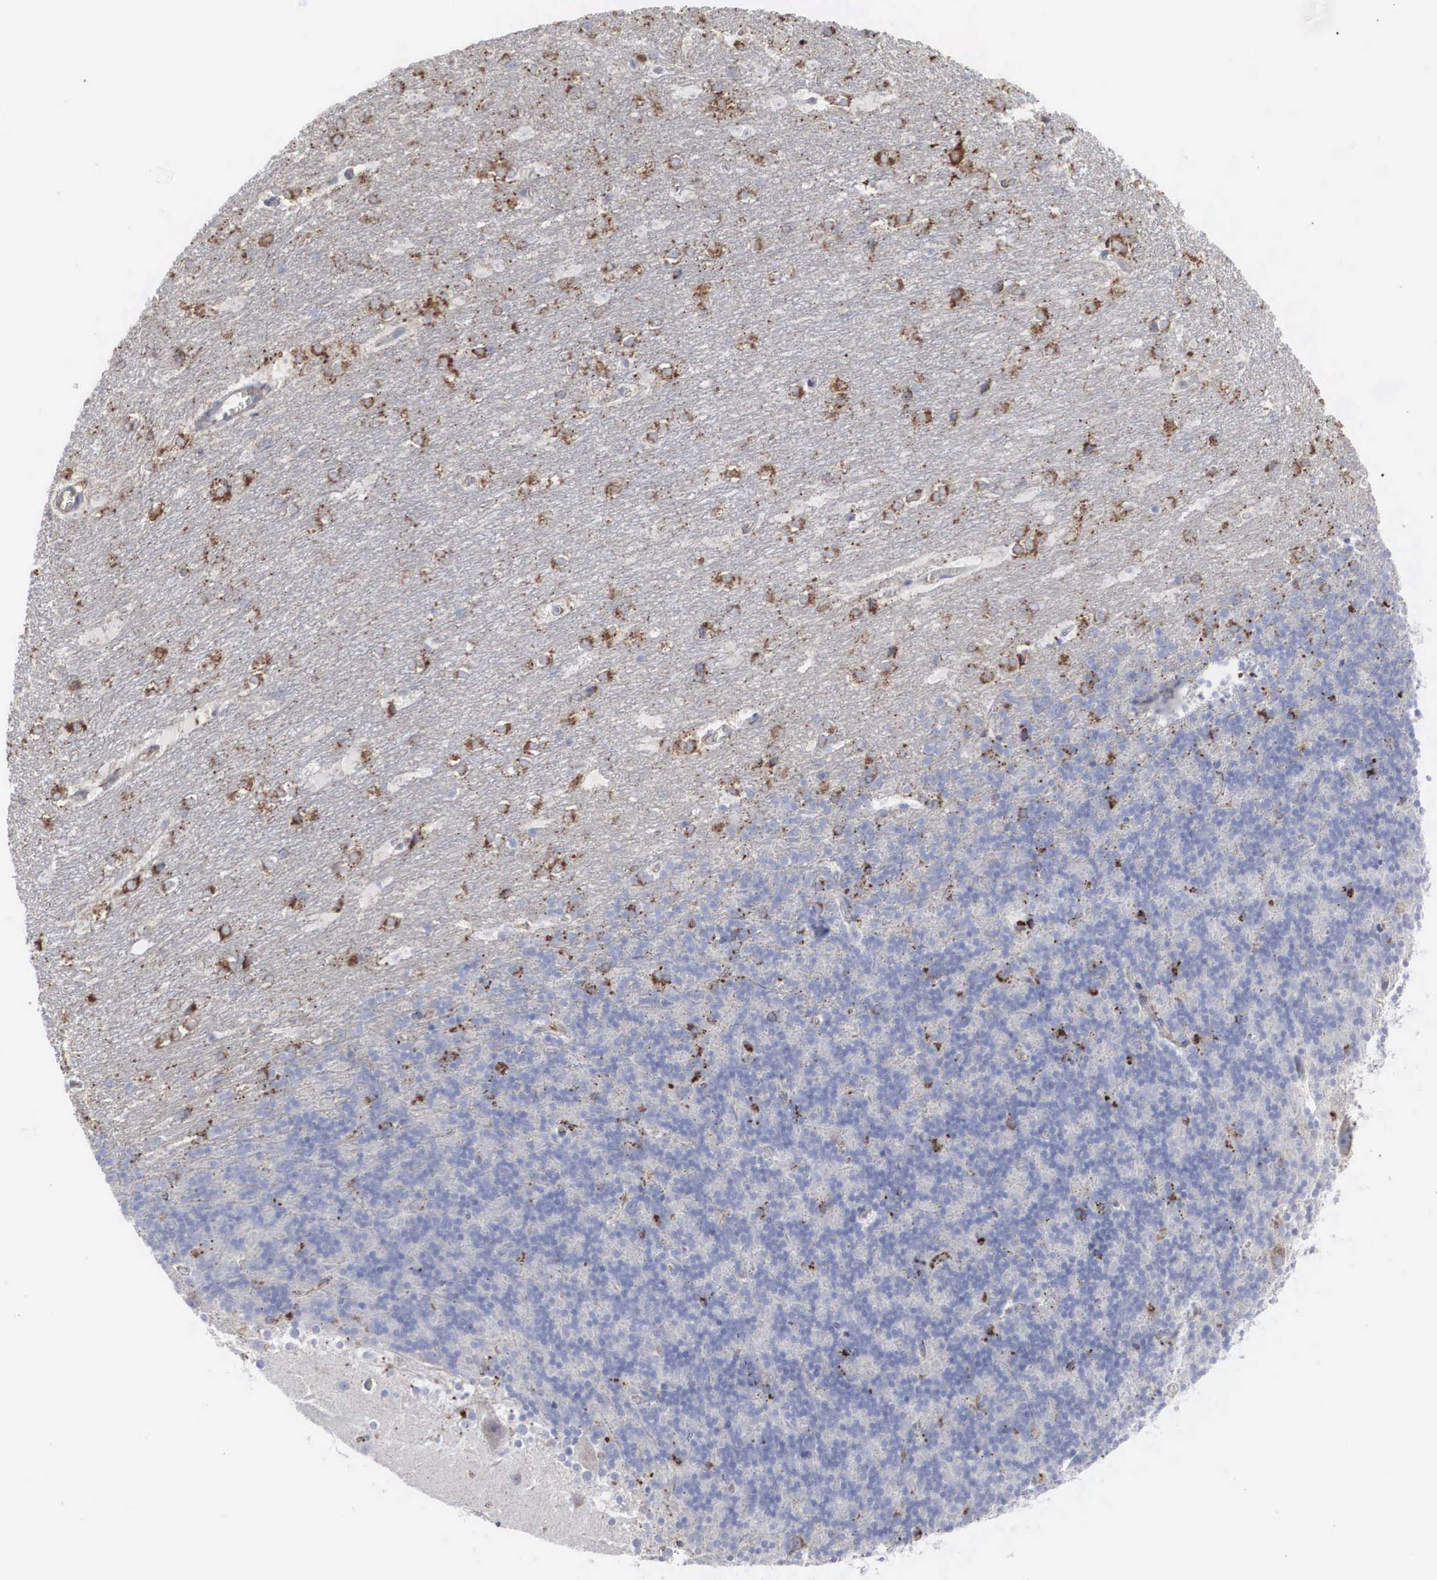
{"staining": {"intensity": "moderate", "quantity": "<25%", "location": "cytoplasmic/membranous"}, "tissue": "cerebellum", "cell_type": "Cells in granular layer", "image_type": "normal", "snomed": [{"axis": "morphology", "description": "Normal tissue, NOS"}, {"axis": "topography", "description": "Cerebellum"}], "caption": "Protein analysis of unremarkable cerebellum shows moderate cytoplasmic/membranous expression in about <25% of cells in granular layer. (Brightfield microscopy of DAB IHC at high magnification).", "gene": "LGALS3BP", "patient": {"sex": "female", "age": 19}}